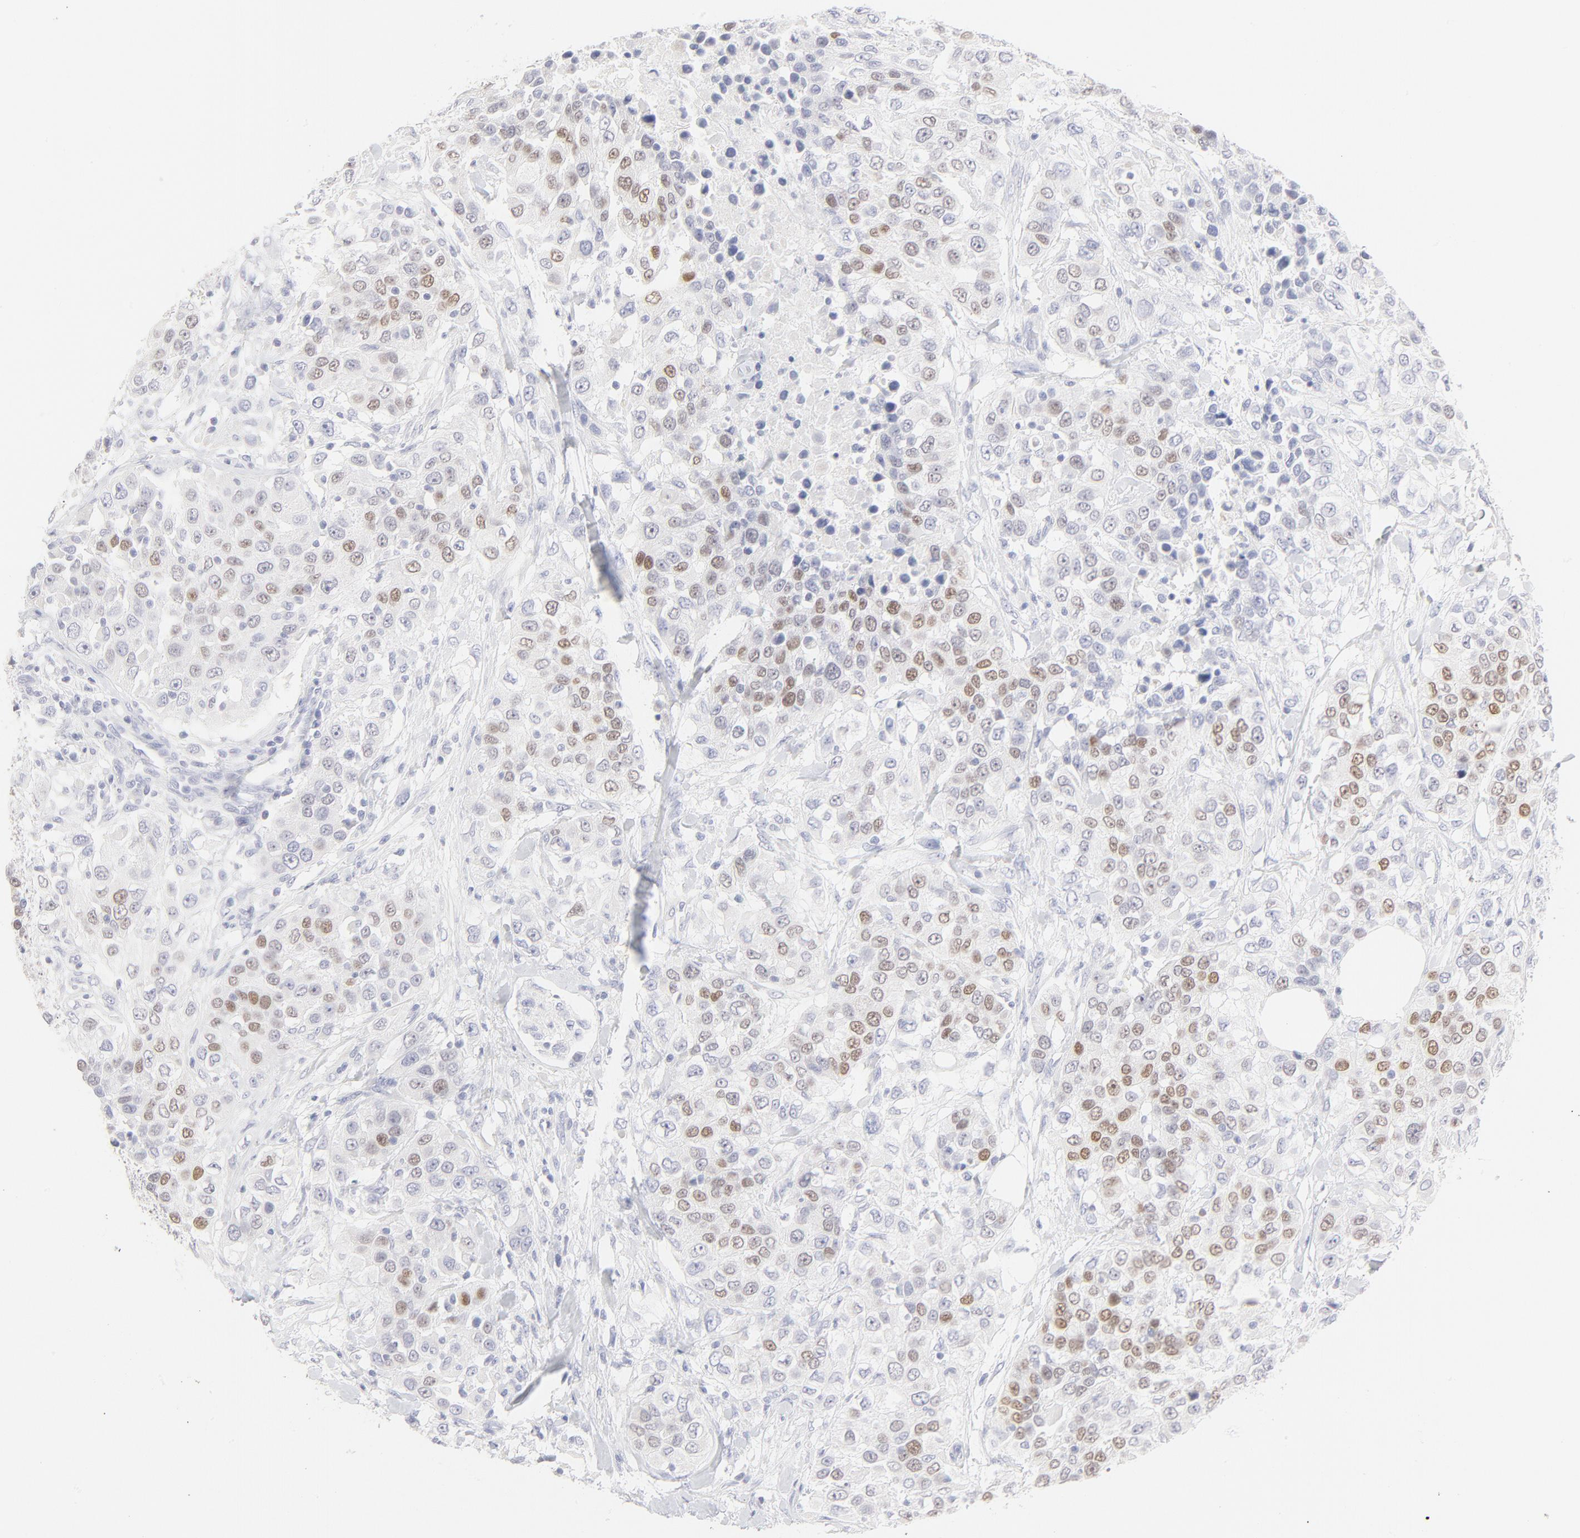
{"staining": {"intensity": "moderate", "quantity": "25%-75%", "location": "nuclear"}, "tissue": "urothelial cancer", "cell_type": "Tumor cells", "image_type": "cancer", "snomed": [{"axis": "morphology", "description": "Urothelial carcinoma, High grade"}, {"axis": "topography", "description": "Urinary bladder"}], "caption": "Immunohistochemistry image of neoplastic tissue: urothelial cancer stained using immunohistochemistry (IHC) reveals medium levels of moderate protein expression localized specifically in the nuclear of tumor cells, appearing as a nuclear brown color.", "gene": "ELF3", "patient": {"sex": "female", "age": 80}}